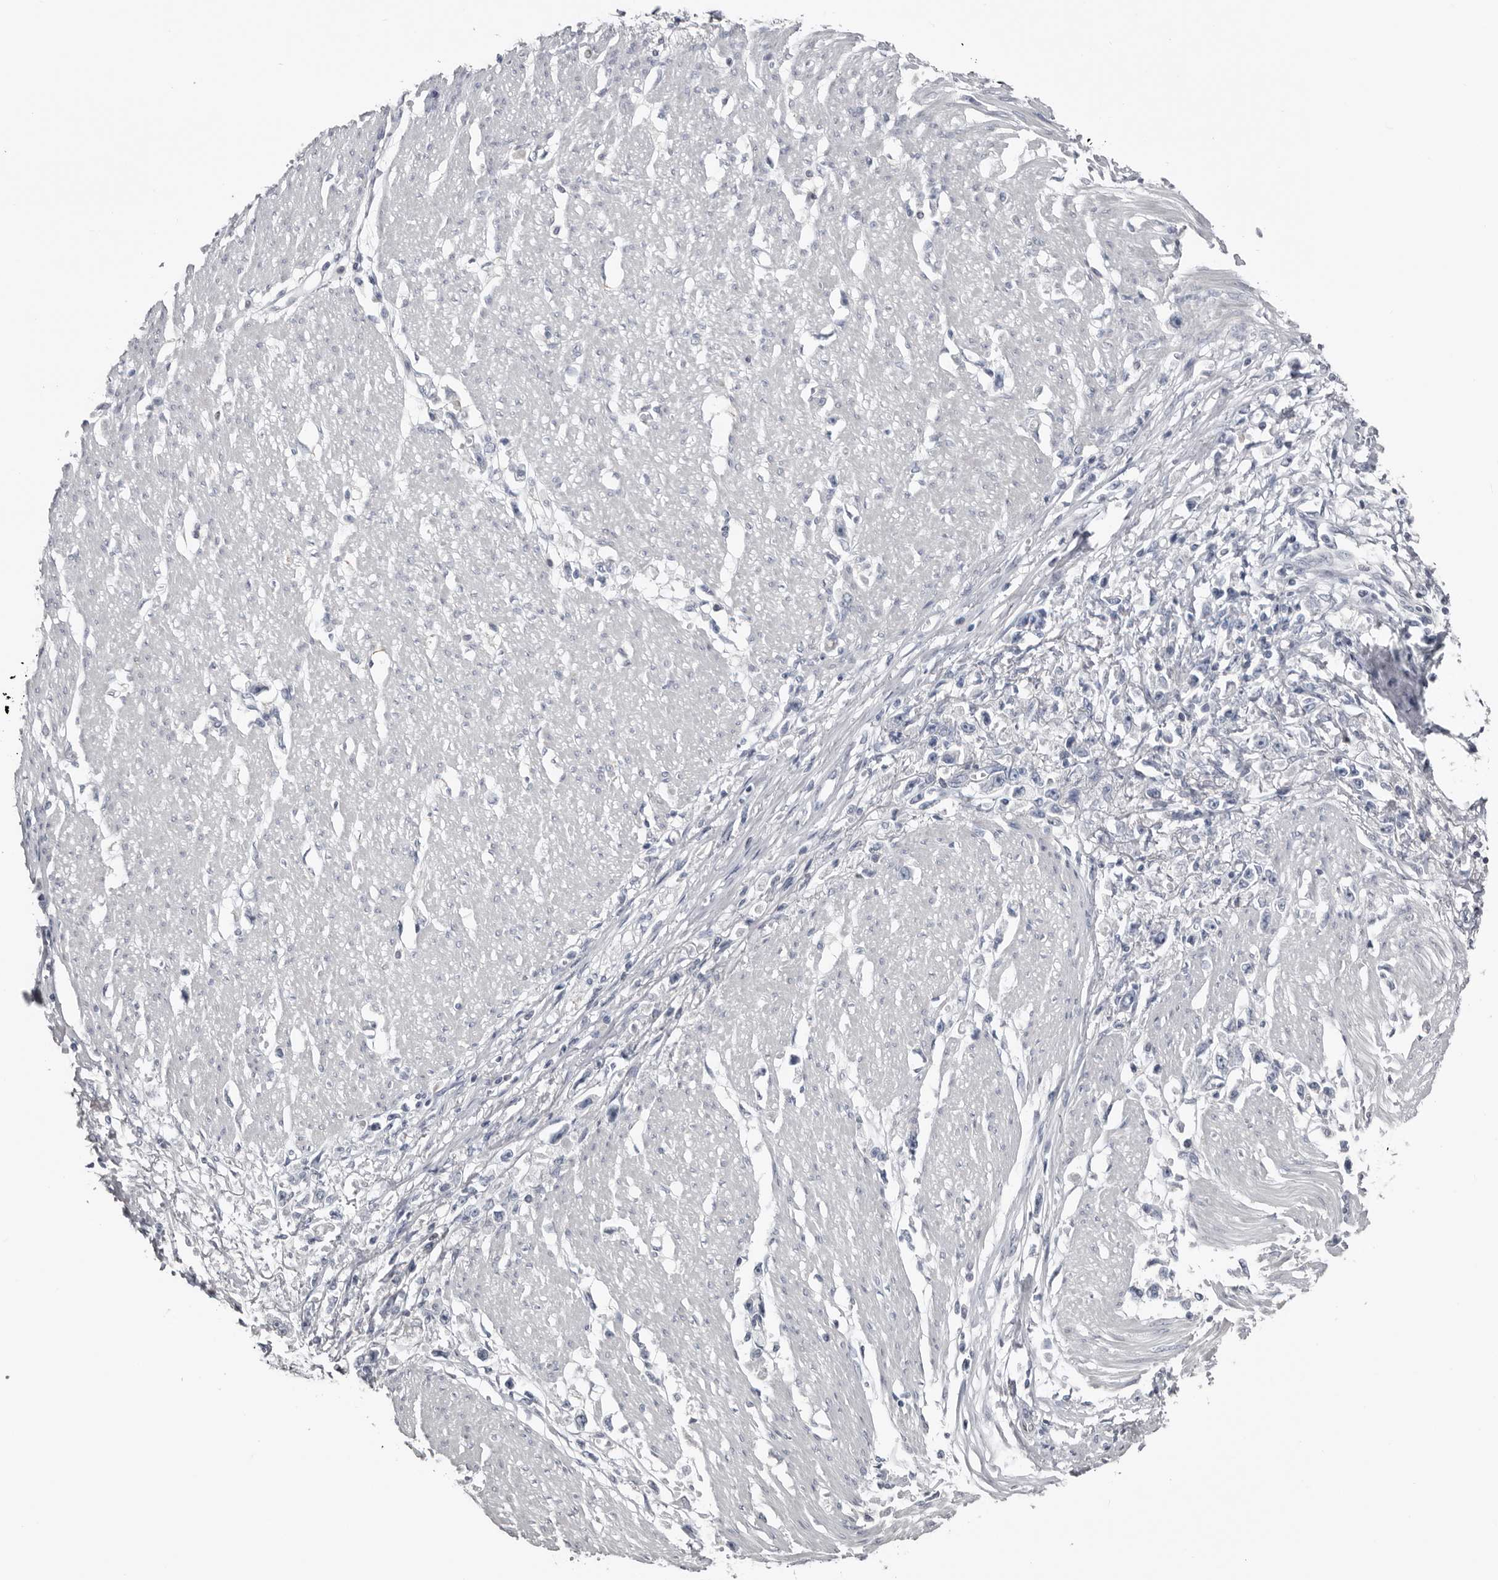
{"staining": {"intensity": "negative", "quantity": "none", "location": "none"}, "tissue": "stomach cancer", "cell_type": "Tumor cells", "image_type": "cancer", "snomed": [{"axis": "morphology", "description": "Adenocarcinoma, NOS"}, {"axis": "topography", "description": "Stomach"}], "caption": "Image shows no protein expression in tumor cells of stomach adenocarcinoma tissue.", "gene": "FABP7", "patient": {"sex": "female", "age": 59}}